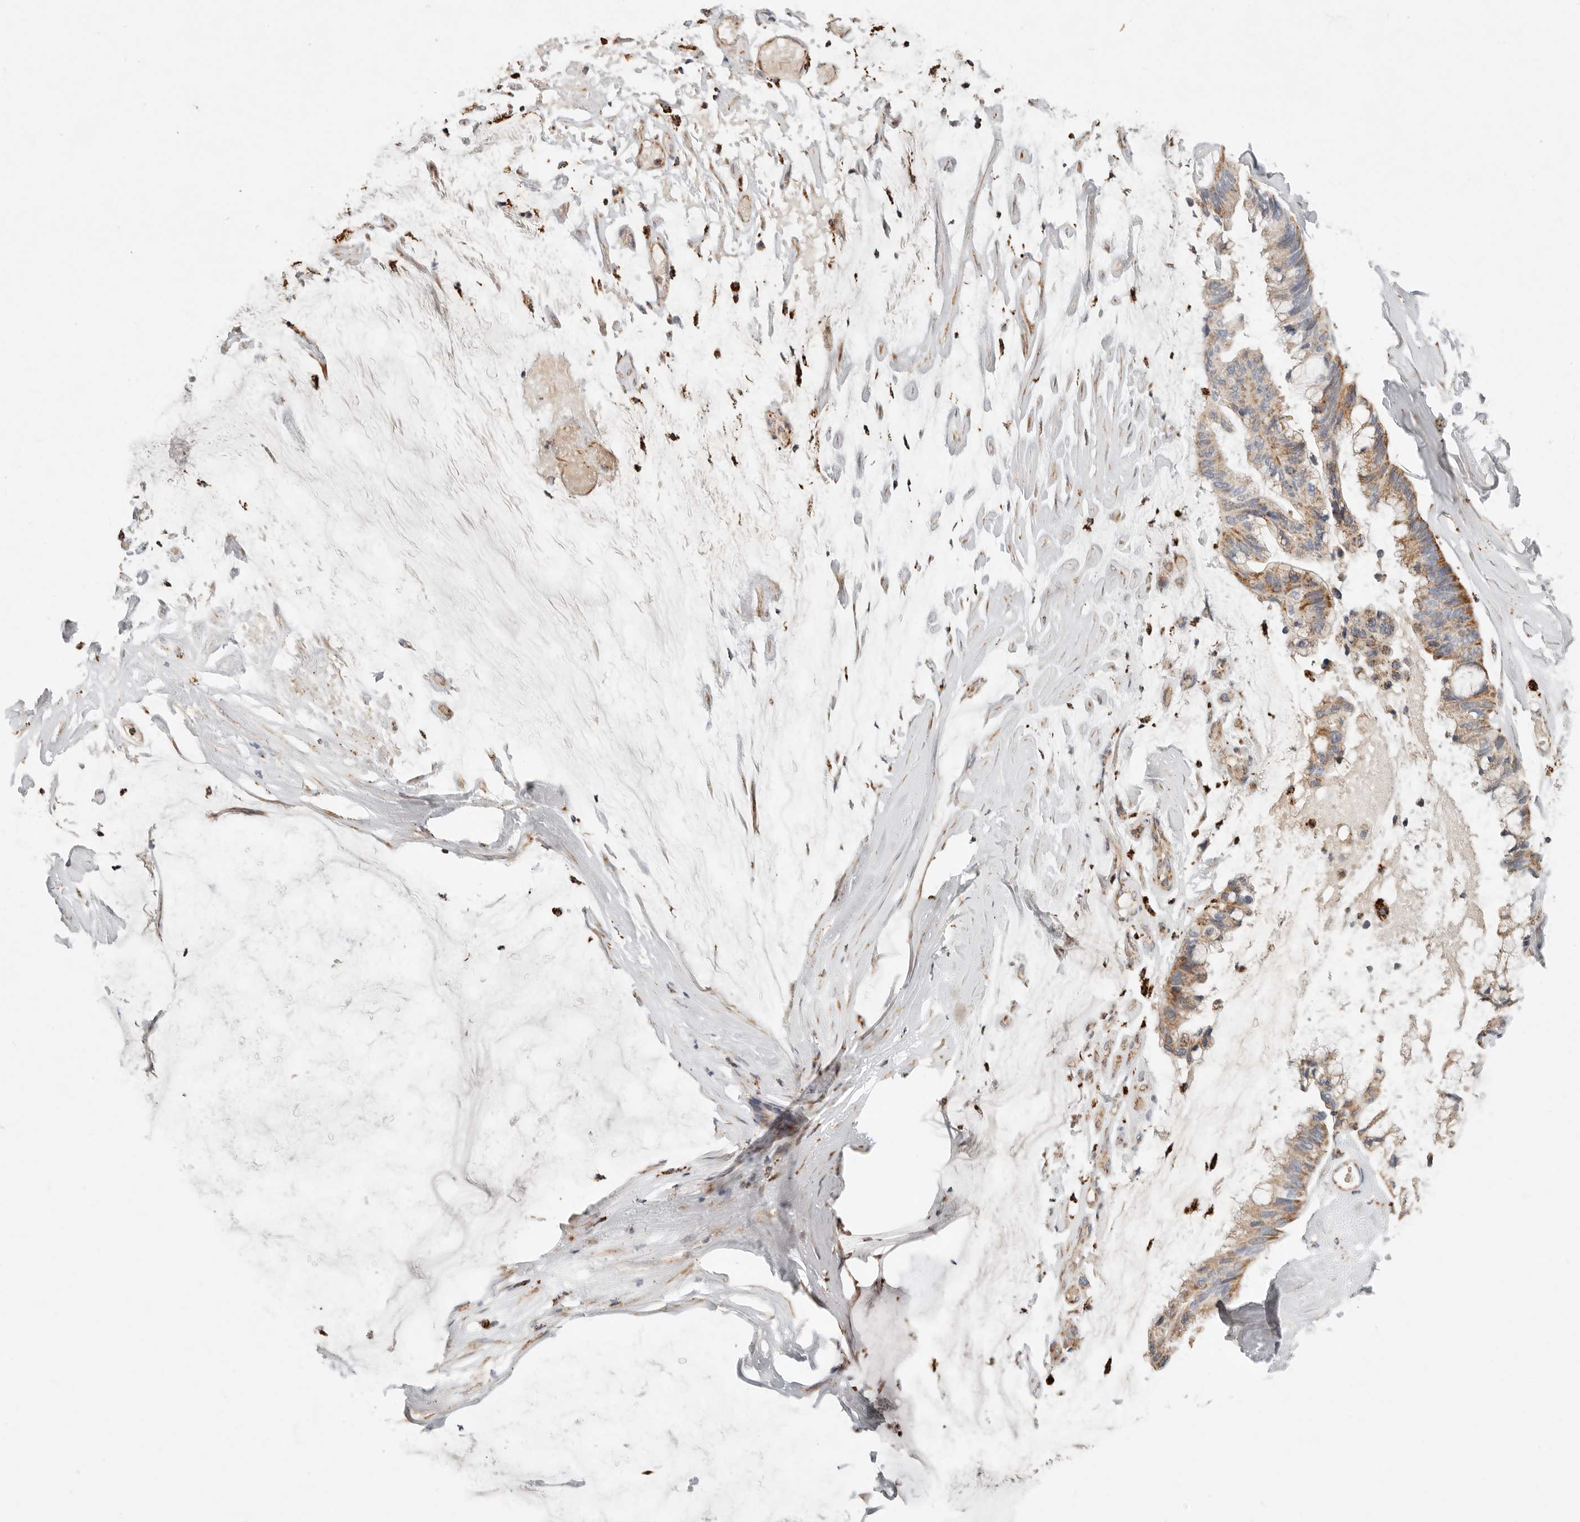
{"staining": {"intensity": "moderate", "quantity": ">75%", "location": "cytoplasmic/membranous"}, "tissue": "ovarian cancer", "cell_type": "Tumor cells", "image_type": "cancer", "snomed": [{"axis": "morphology", "description": "Cystadenocarcinoma, mucinous, NOS"}, {"axis": "topography", "description": "Ovary"}], "caption": "Immunohistochemical staining of ovarian cancer reveals medium levels of moderate cytoplasmic/membranous positivity in about >75% of tumor cells. (Stains: DAB (3,3'-diaminobenzidine) in brown, nuclei in blue, Microscopy: brightfield microscopy at high magnification).", "gene": "ARHGEF10L", "patient": {"sex": "female", "age": 39}}